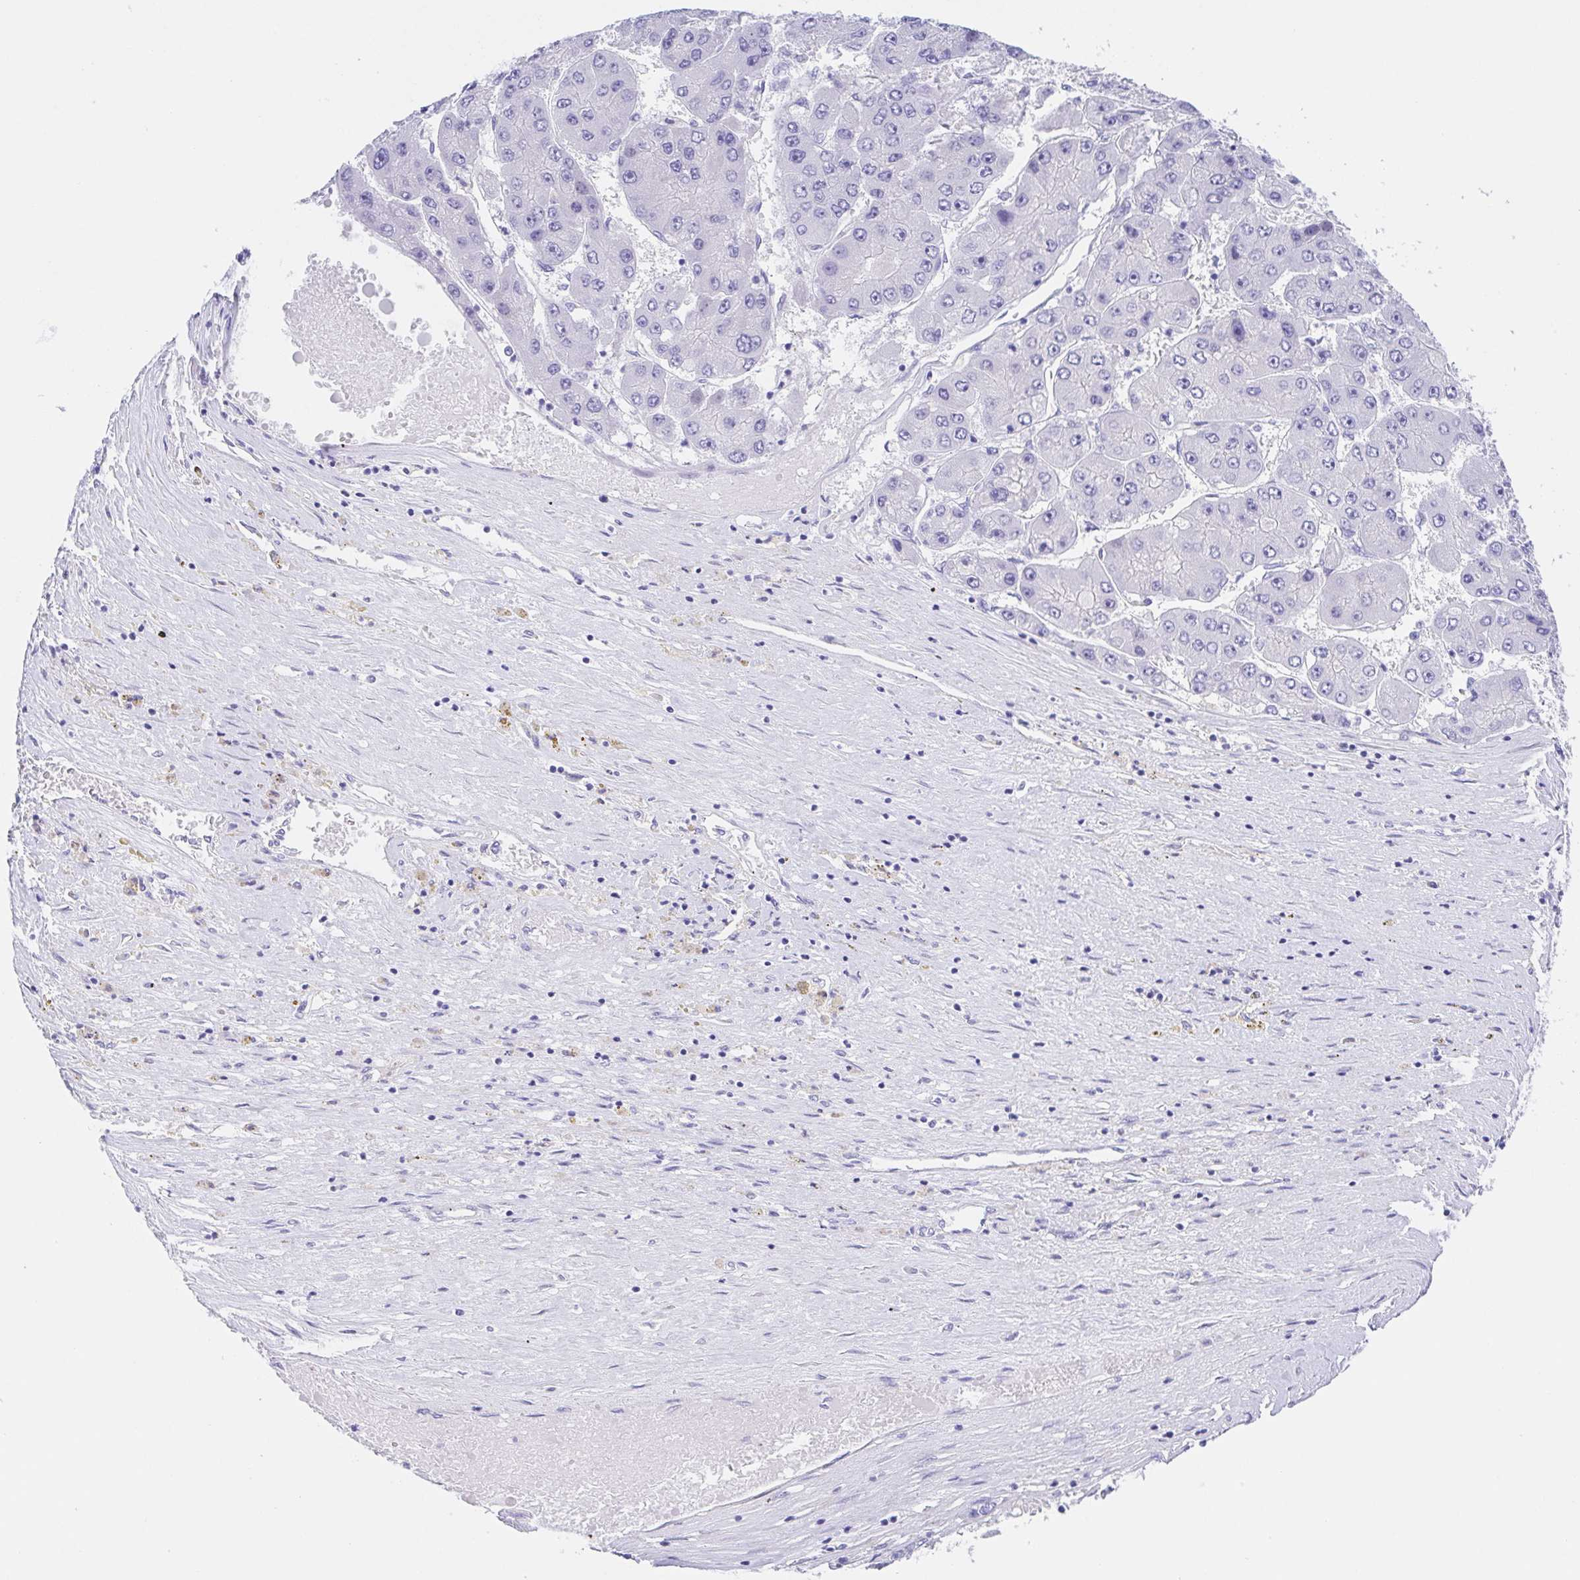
{"staining": {"intensity": "negative", "quantity": "none", "location": "none"}, "tissue": "liver cancer", "cell_type": "Tumor cells", "image_type": "cancer", "snomed": [{"axis": "morphology", "description": "Carcinoma, Hepatocellular, NOS"}, {"axis": "topography", "description": "Liver"}], "caption": "IHC histopathology image of hepatocellular carcinoma (liver) stained for a protein (brown), which demonstrates no expression in tumor cells.", "gene": "SCG3", "patient": {"sex": "female", "age": 61}}